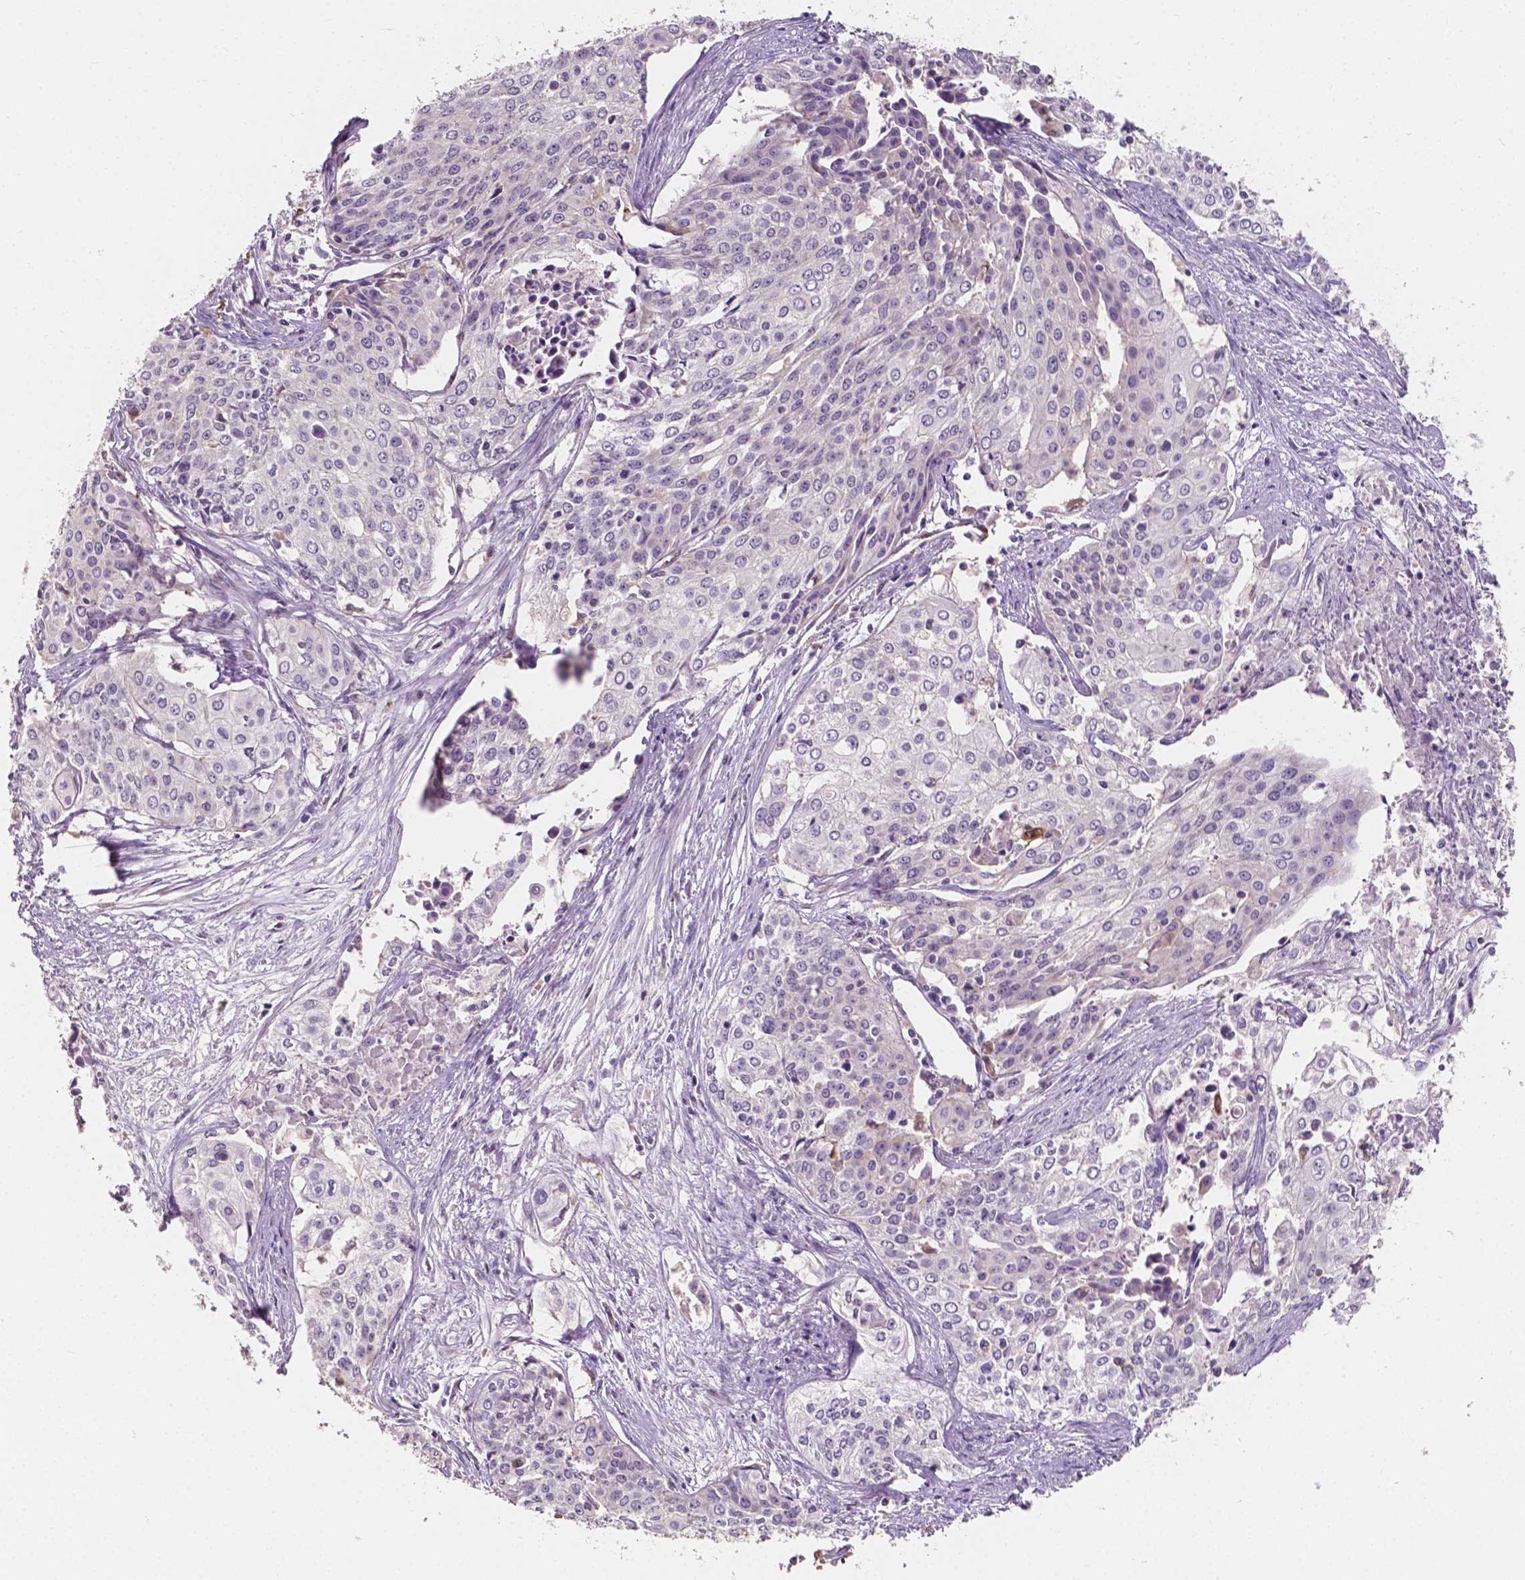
{"staining": {"intensity": "negative", "quantity": "none", "location": "none"}, "tissue": "cervical cancer", "cell_type": "Tumor cells", "image_type": "cancer", "snomed": [{"axis": "morphology", "description": "Squamous cell carcinoma, NOS"}, {"axis": "topography", "description": "Cervix"}], "caption": "A histopathology image of human cervical squamous cell carcinoma is negative for staining in tumor cells.", "gene": "SLC22A4", "patient": {"sex": "female", "age": 39}}